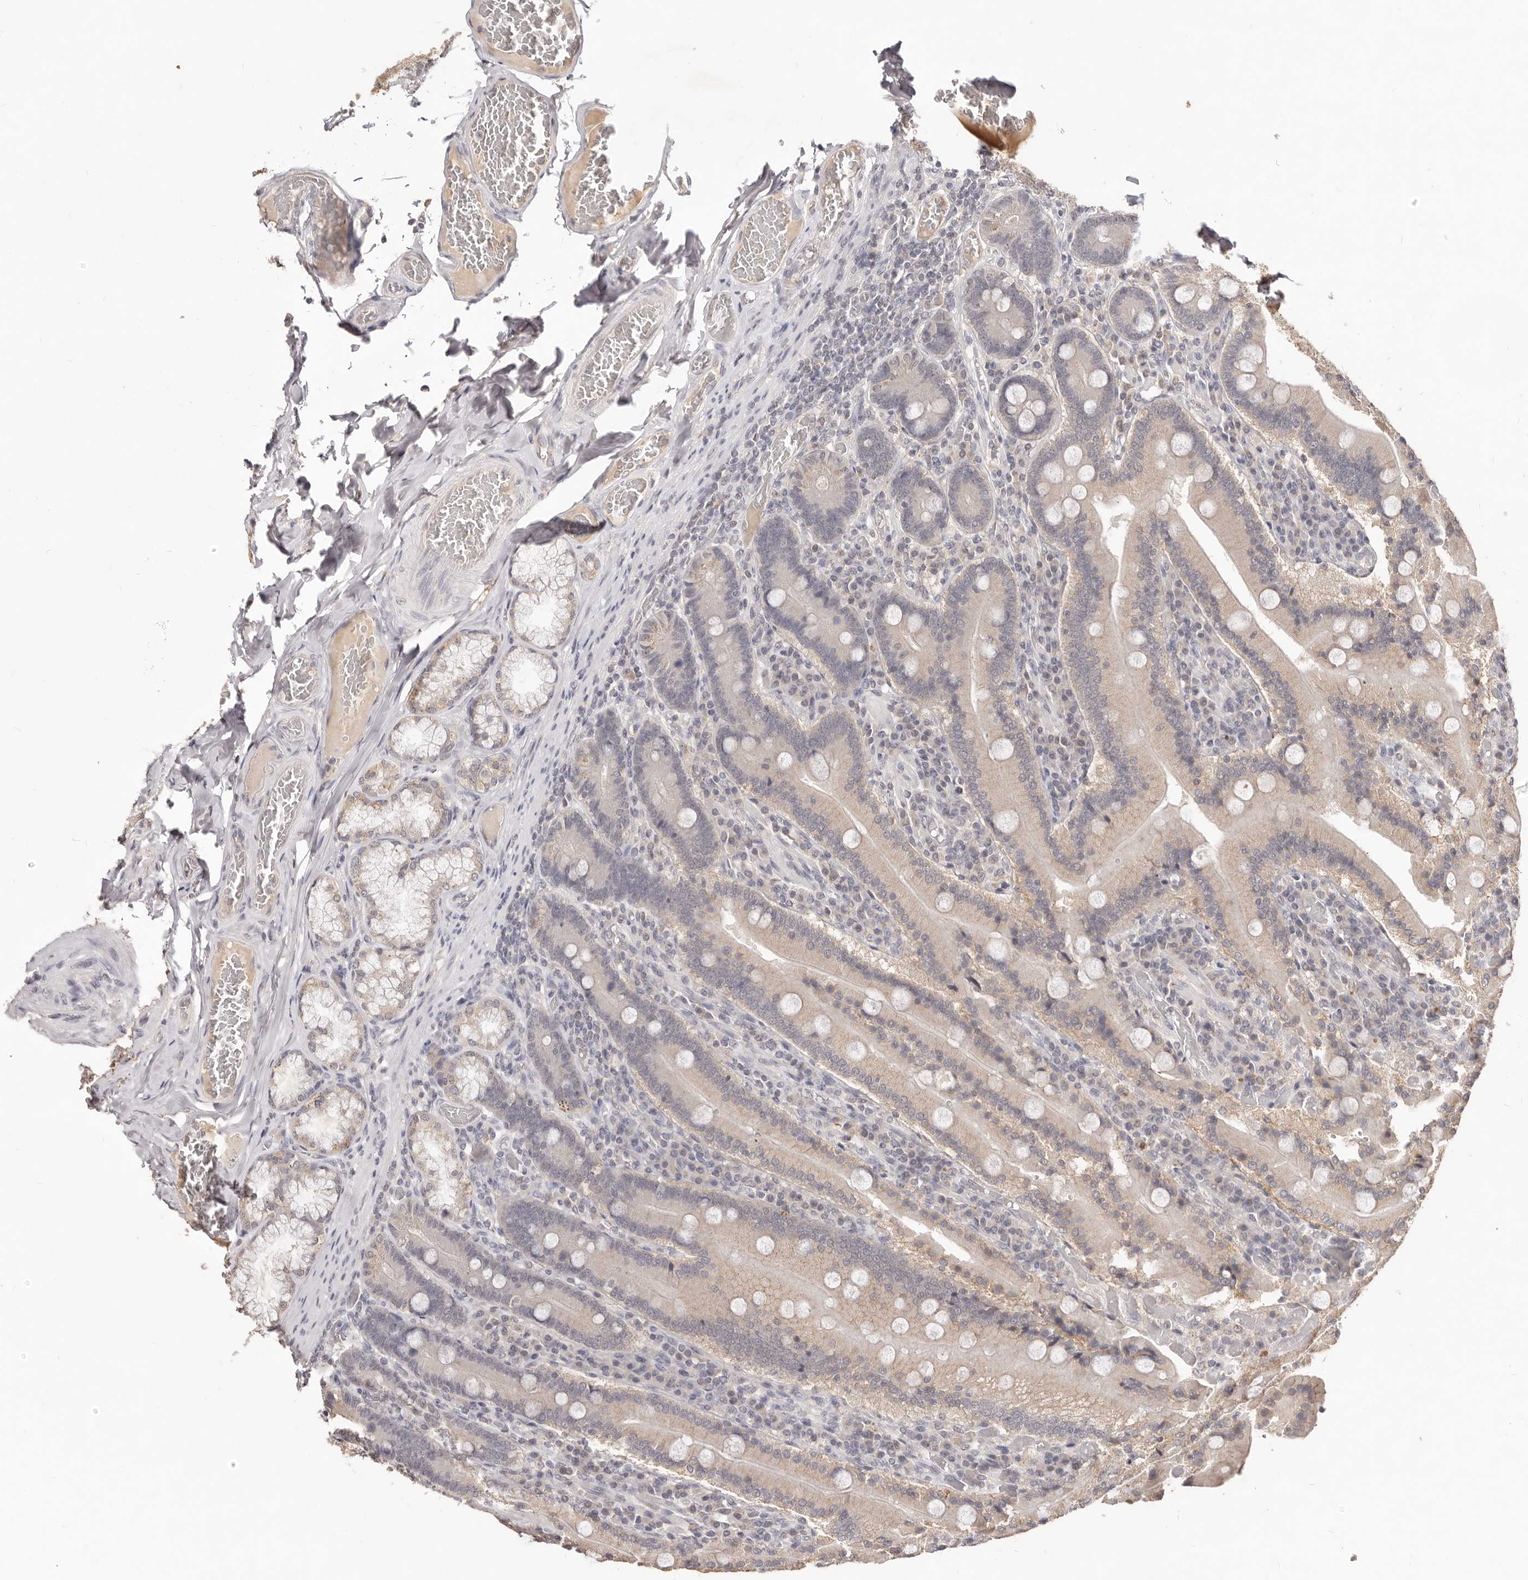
{"staining": {"intensity": "weak", "quantity": "25%-75%", "location": "cytoplasmic/membranous"}, "tissue": "duodenum", "cell_type": "Glandular cells", "image_type": "normal", "snomed": [{"axis": "morphology", "description": "Normal tissue, NOS"}, {"axis": "topography", "description": "Duodenum"}], "caption": "Duodenum stained for a protein (brown) displays weak cytoplasmic/membranous positive expression in approximately 25%-75% of glandular cells.", "gene": "TSPAN13", "patient": {"sex": "female", "age": 62}}